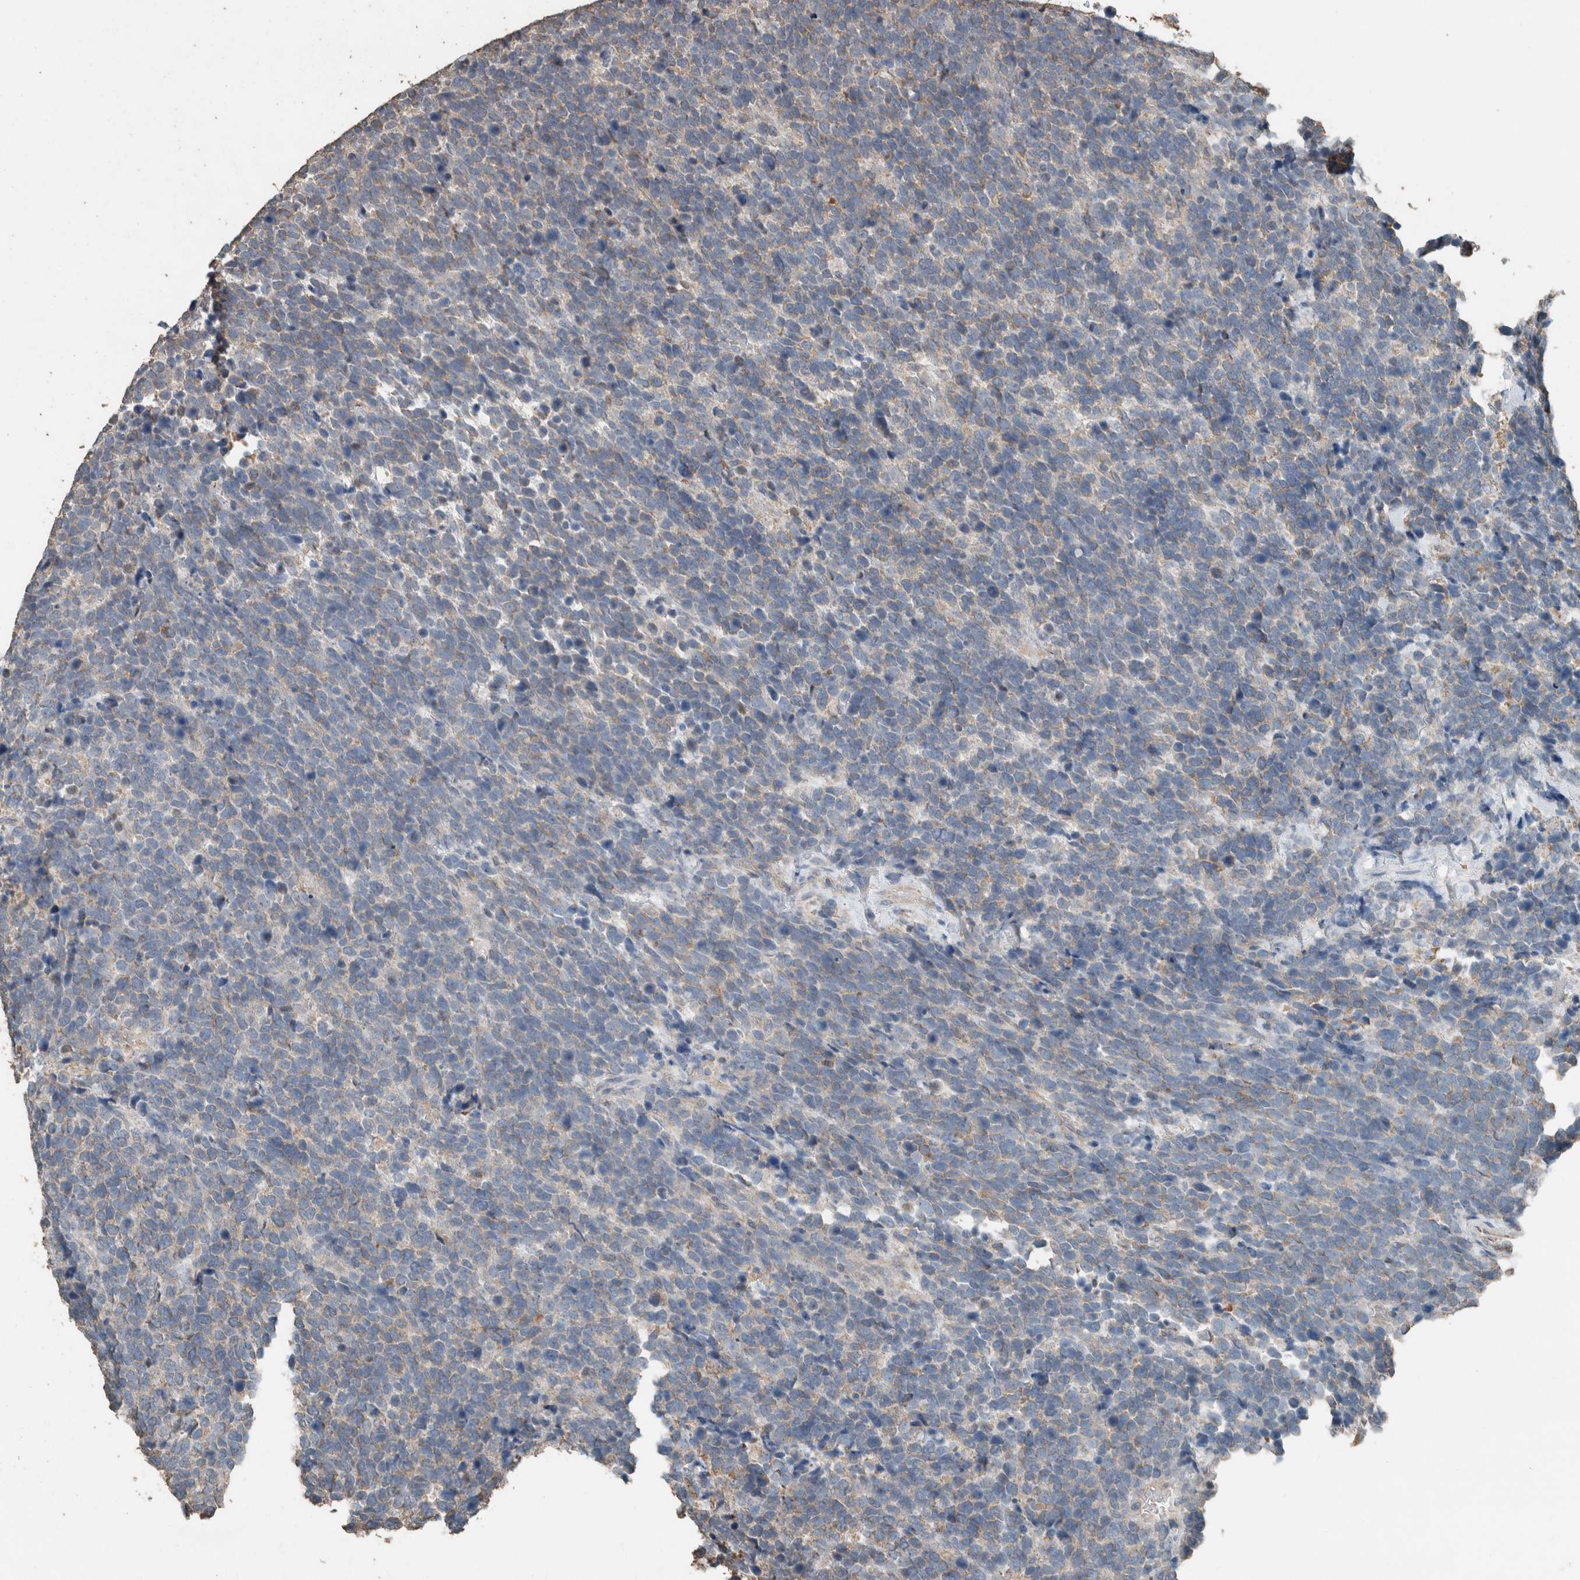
{"staining": {"intensity": "negative", "quantity": "none", "location": "none"}, "tissue": "urothelial cancer", "cell_type": "Tumor cells", "image_type": "cancer", "snomed": [{"axis": "morphology", "description": "Urothelial carcinoma, High grade"}, {"axis": "topography", "description": "Urinary bladder"}], "caption": "A high-resolution image shows IHC staining of high-grade urothelial carcinoma, which shows no significant positivity in tumor cells.", "gene": "ACVR2B", "patient": {"sex": "female", "age": 82}}